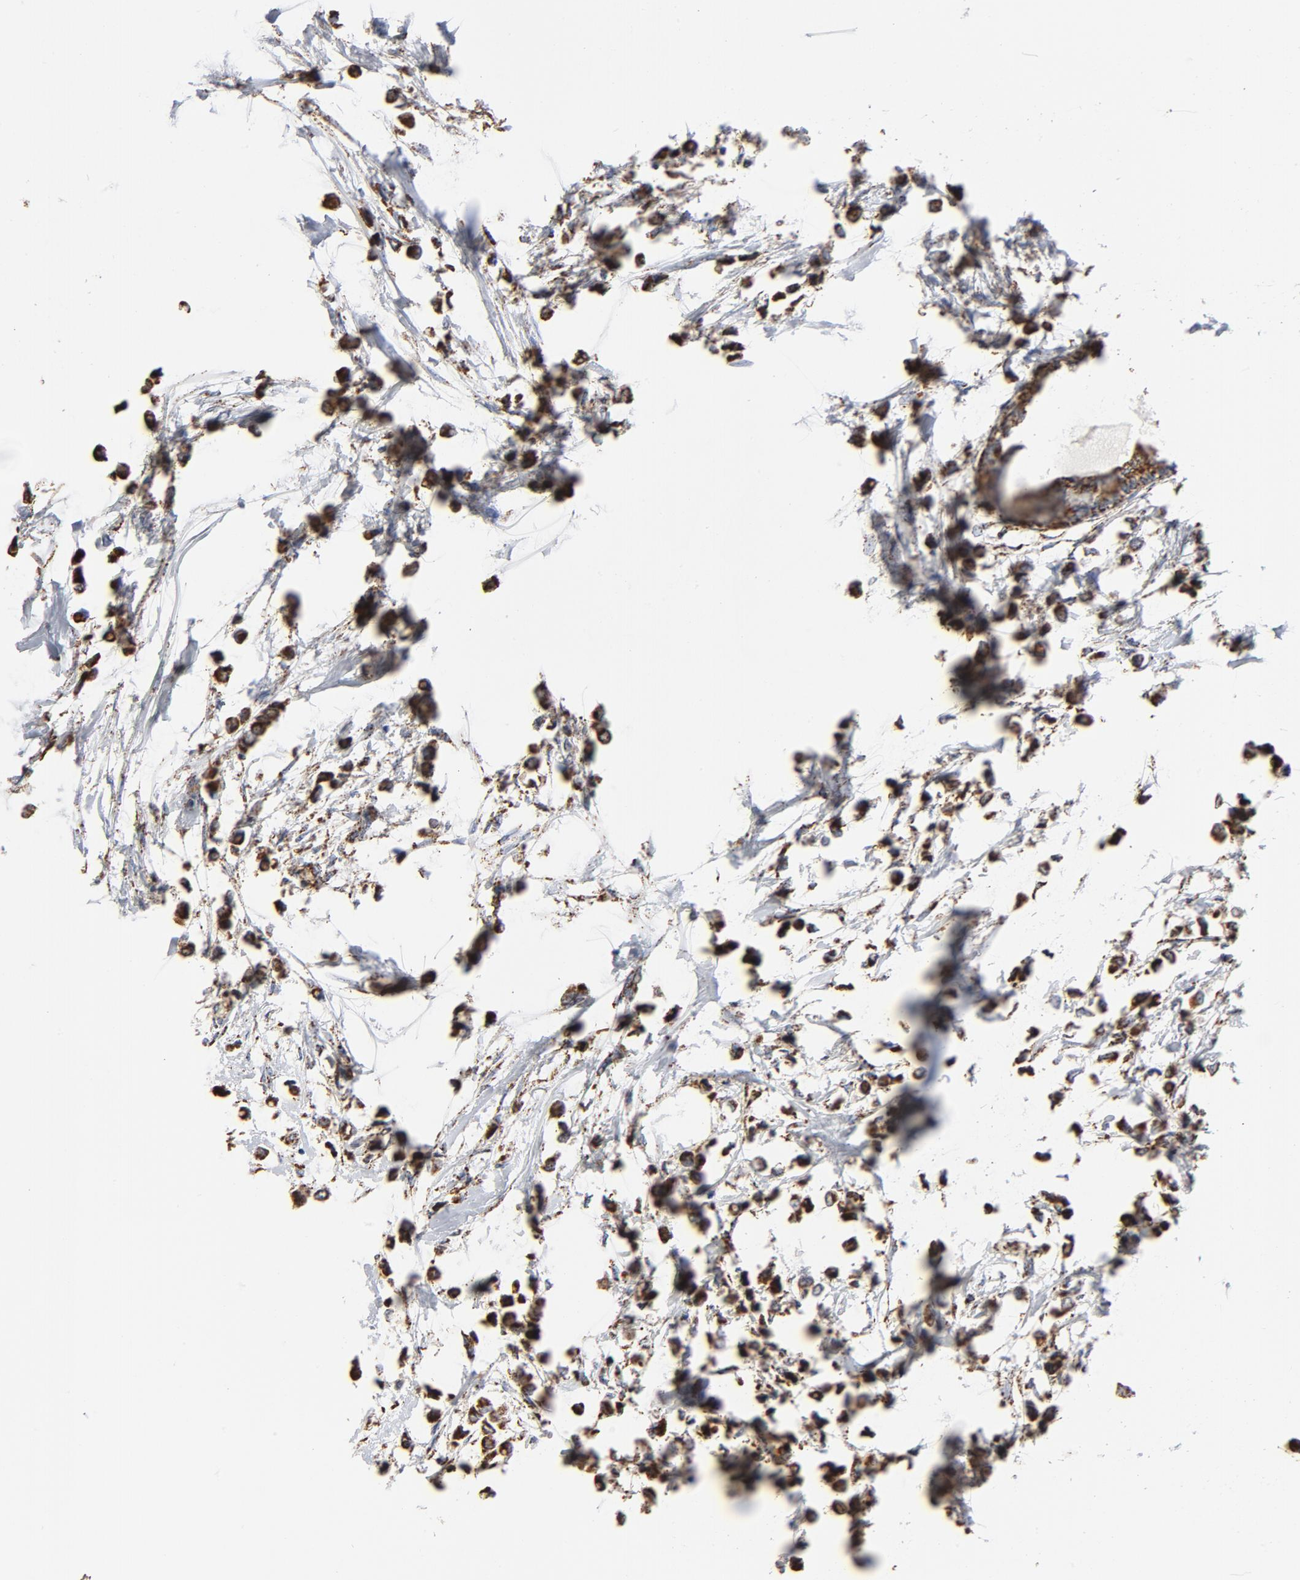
{"staining": {"intensity": "strong", "quantity": ">75%", "location": "cytoplasmic/membranous"}, "tissue": "breast cancer", "cell_type": "Tumor cells", "image_type": "cancer", "snomed": [{"axis": "morphology", "description": "Lobular carcinoma"}, {"axis": "topography", "description": "Breast"}], "caption": "Protein staining by IHC displays strong cytoplasmic/membranous positivity in approximately >75% of tumor cells in breast cancer (lobular carcinoma).", "gene": "NDUFV2", "patient": {"sex": "female", "age": 51}}